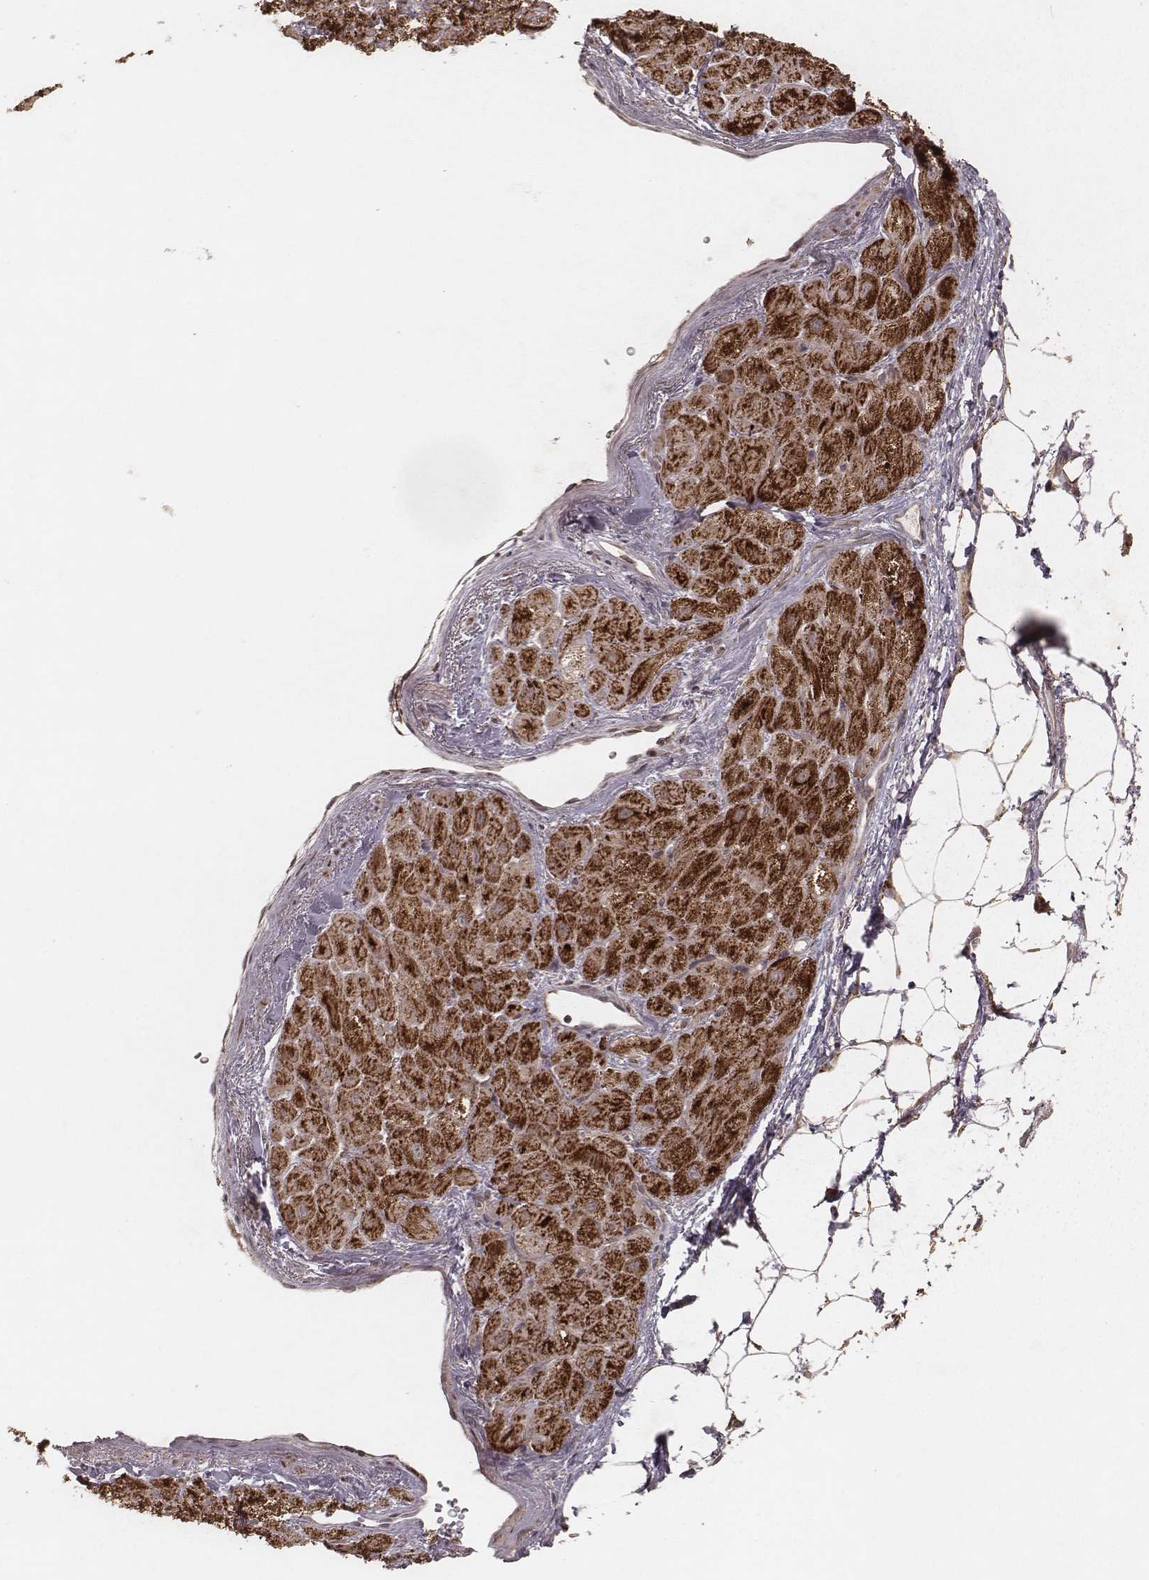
{"staining": {"intensity": "strong", "quantity": ">75%", "location": "cytoplasmic/membranous"}, "tissue": "heart muscle", "cell_type": "Cardiomyocytes", "image_type": "normal", "snomed": [{"axis": "morphology", "description": "Normal tissue, NOS"}, {"axis": "topography", "description": "Heart"}], "caption": "A high-resolution micrograph shows IHC staining of unremarkable heart muscle, which shows strong cytoplasmic/membranous positivity in approximately >75% of cardiomyocytes. The staining is performed using DAB brown chromogen to label protein expression. The nuclei are counter-stained blue using hematoxylin.", "gene": "NDUFA7", "patient": {"sex": "female", "age": 69}}